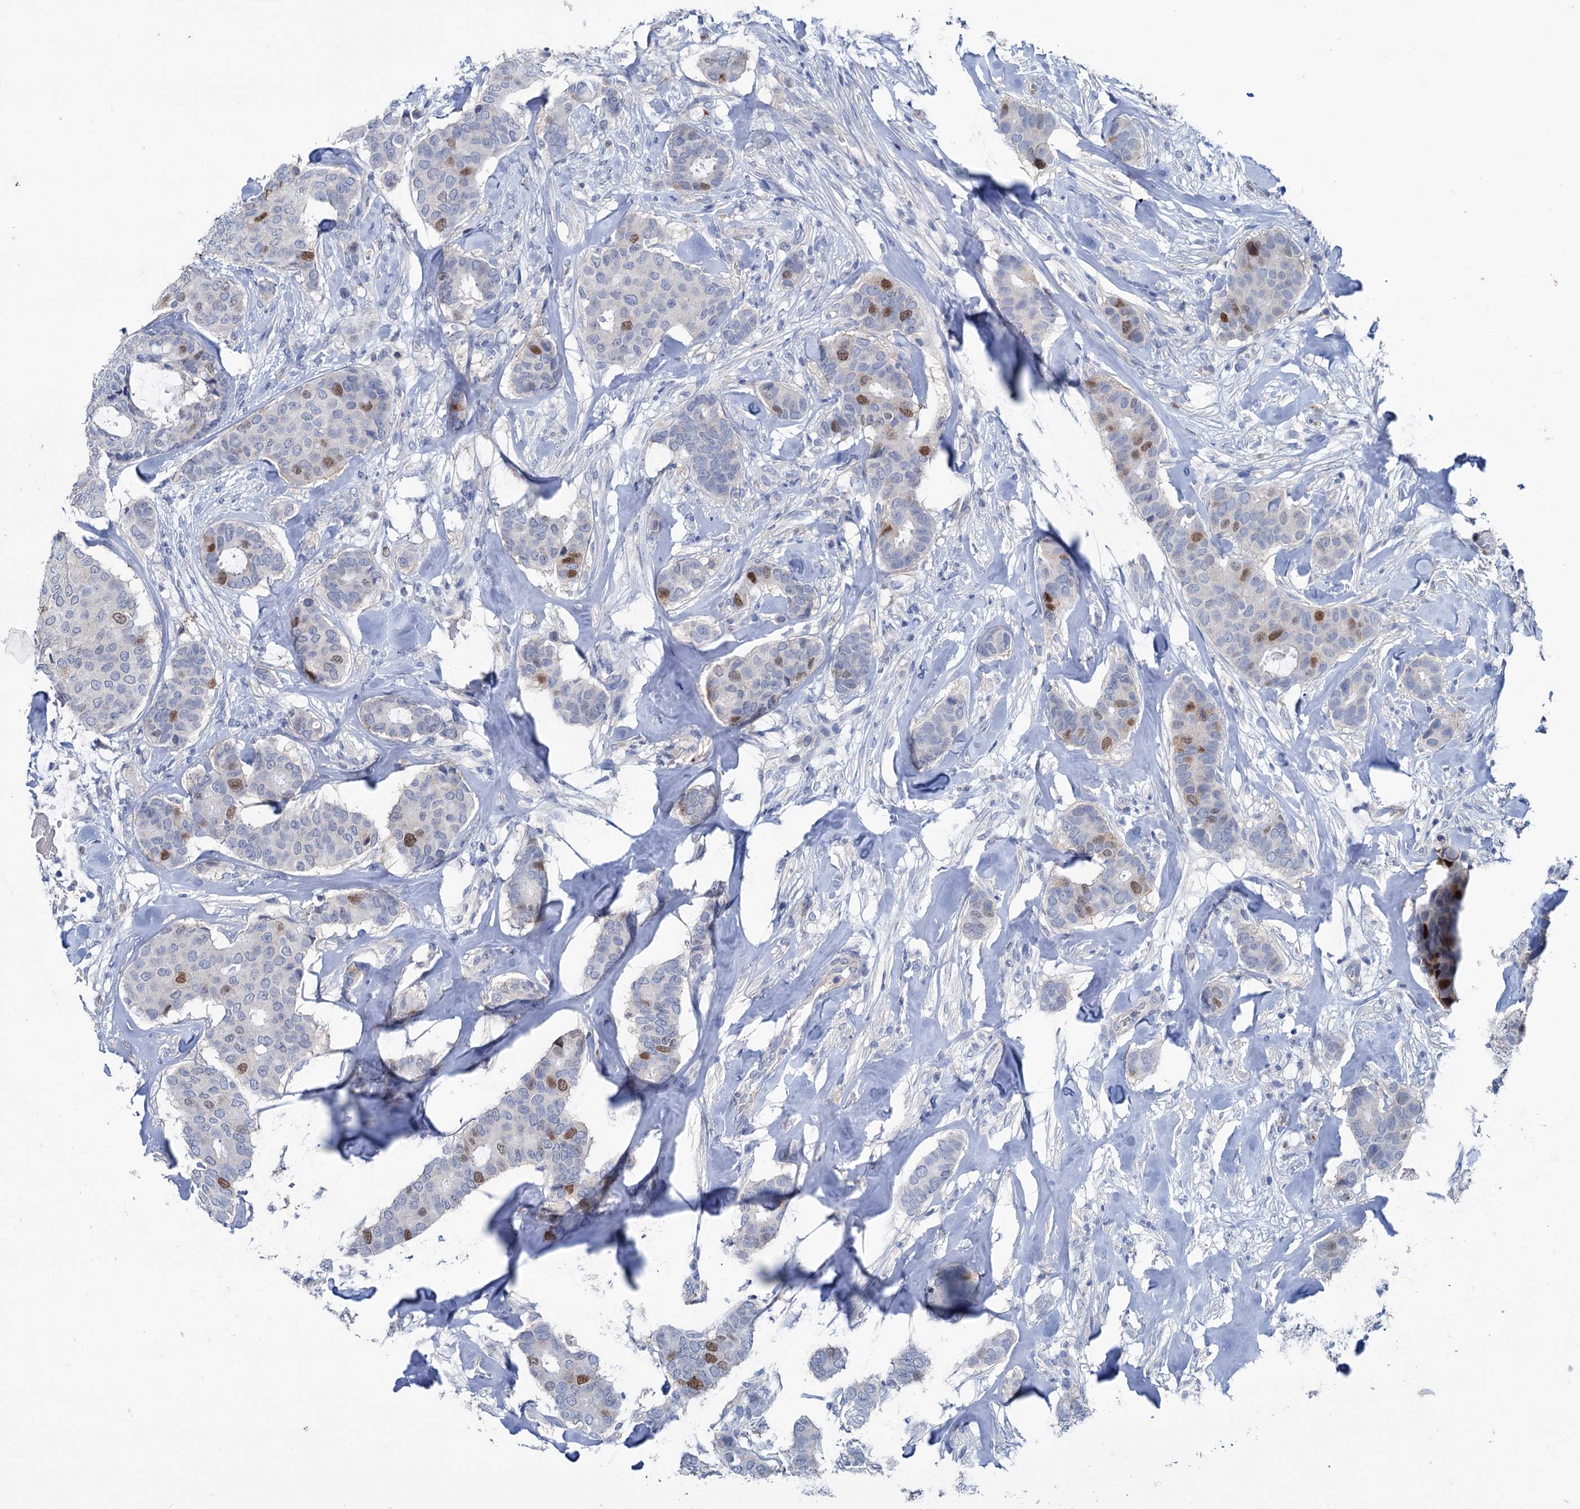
{"staining": {"intensity": "moderate", "quantity": "<25%", "location": "nuclear"}, "tissue": "breast cancer", "cell_type": "Tumor cells", "image_type": "cancer", "snomed": [{"axis": "morphology", "description": "Duct carcinoma"}, {"axis": "topography", "description": "Breast"}], "caption": "Immunohistochemistry histopathology image of neoplastic tissue: breast cancer (infiltrating ductal carcinoma) stained using immunohistochemistry shows low levels of moderate protein expression localized specifically in the nuclear of tumor cells, appearing as a nuclear brown color.", "gene": "FAM111B", "patient": {"sex": "female", "age": 75}}